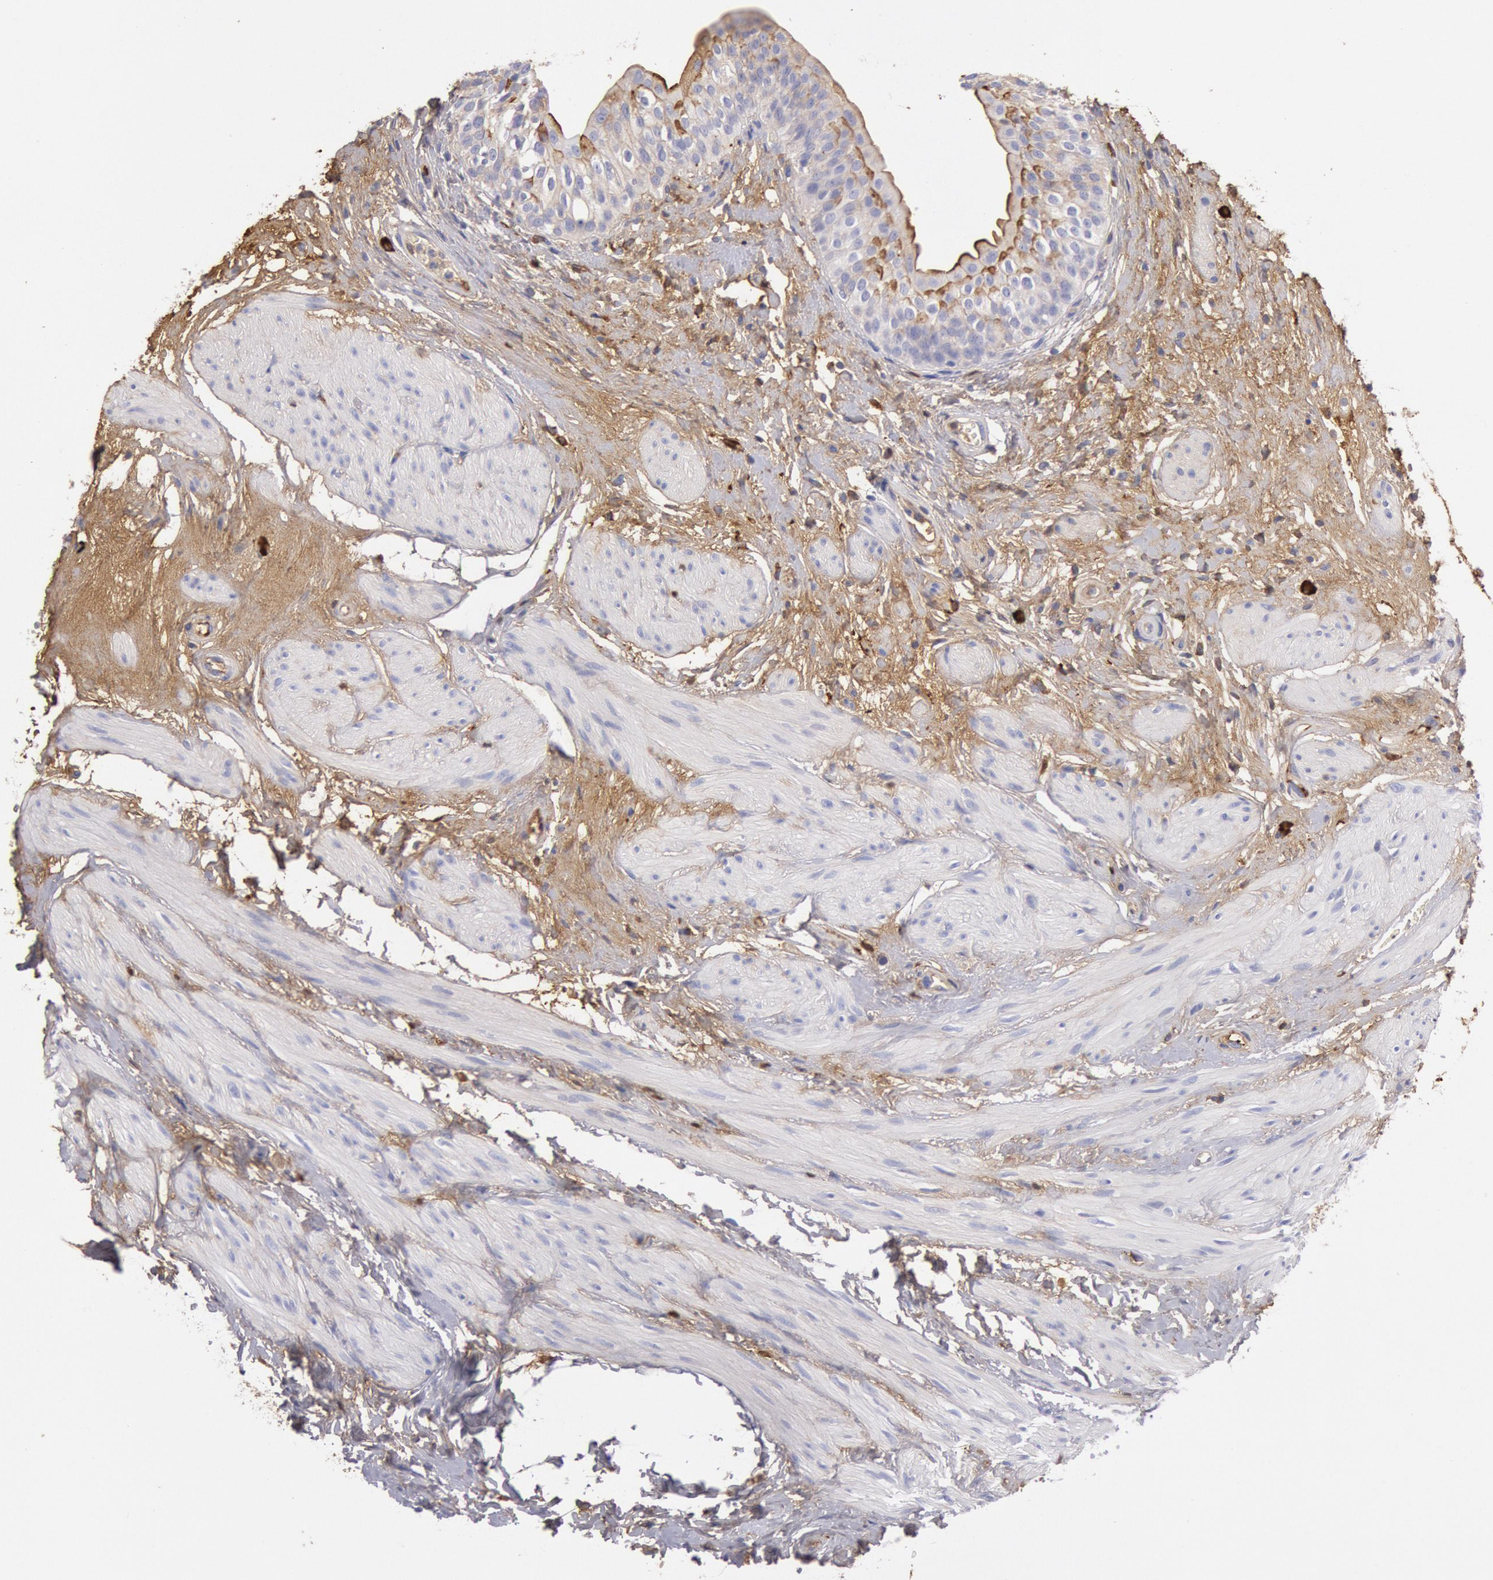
{"staining": {"intensity": "moderate", "quantity": "25%-75%", "location": "cytoplasmic/membranous"}, "tissue": "urinary bladder", "cell_type": "Urothelial cells", "image_type": "normal", "snomed": [{"axis": "morphology", "description": "Normal tissue, NOS"}, {"axis": "topography", "description": "Urinary bladder"}], "caption": "IHC of benign urinary bladder demonstrates medium levels of moderate cytoplasmic/membranous staining in approximately 25%-75% of urothelial cells.", "gene": "IGHA1", "patient": {"sex": "female", "age": 55}}